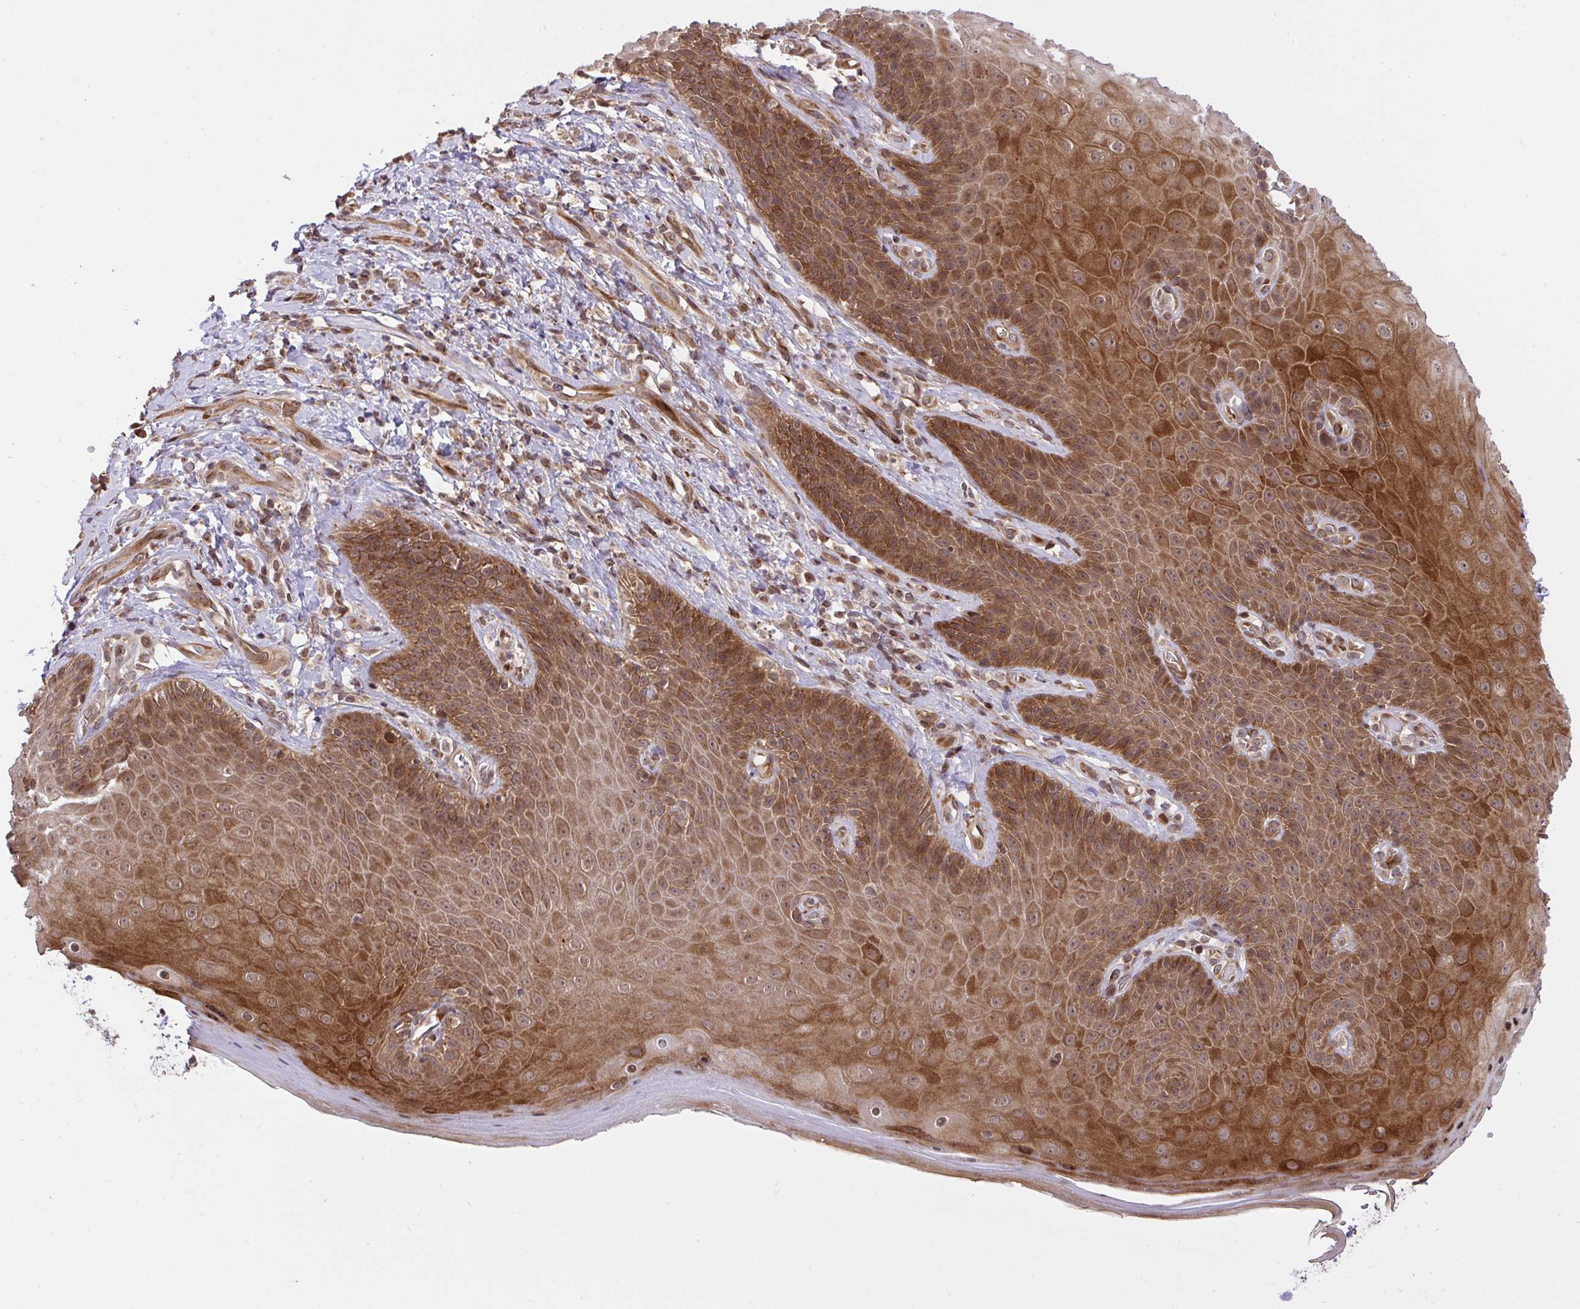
{"staining": {"intensity": "strong", "quantity": ">75%", "location": "cytoplasmic/membranous"}, "tissue": "skin", "cell_type": "Epidermal cells", "image_type": "normal", "snomed": [{"axis": "morphology", "description": "Normal tissue, NOS"}, {"axis": "topography", "description": "Anal"}, {"axis": "topography", "description": "Peripheral nerve tissue"}], "caption": "Immunohistochemistry (IHC) of normal human skin reveals high levels of strong cytoplasmic/membranous positivity in approximately >75% of epidermal cells. The staining is performed using DAB brown chromogen to label protein expression. The nuclei are counter-stained blue using hematoxylin.", "gene": "ERI1", "patient": {"sex": "male", "age": 53}}